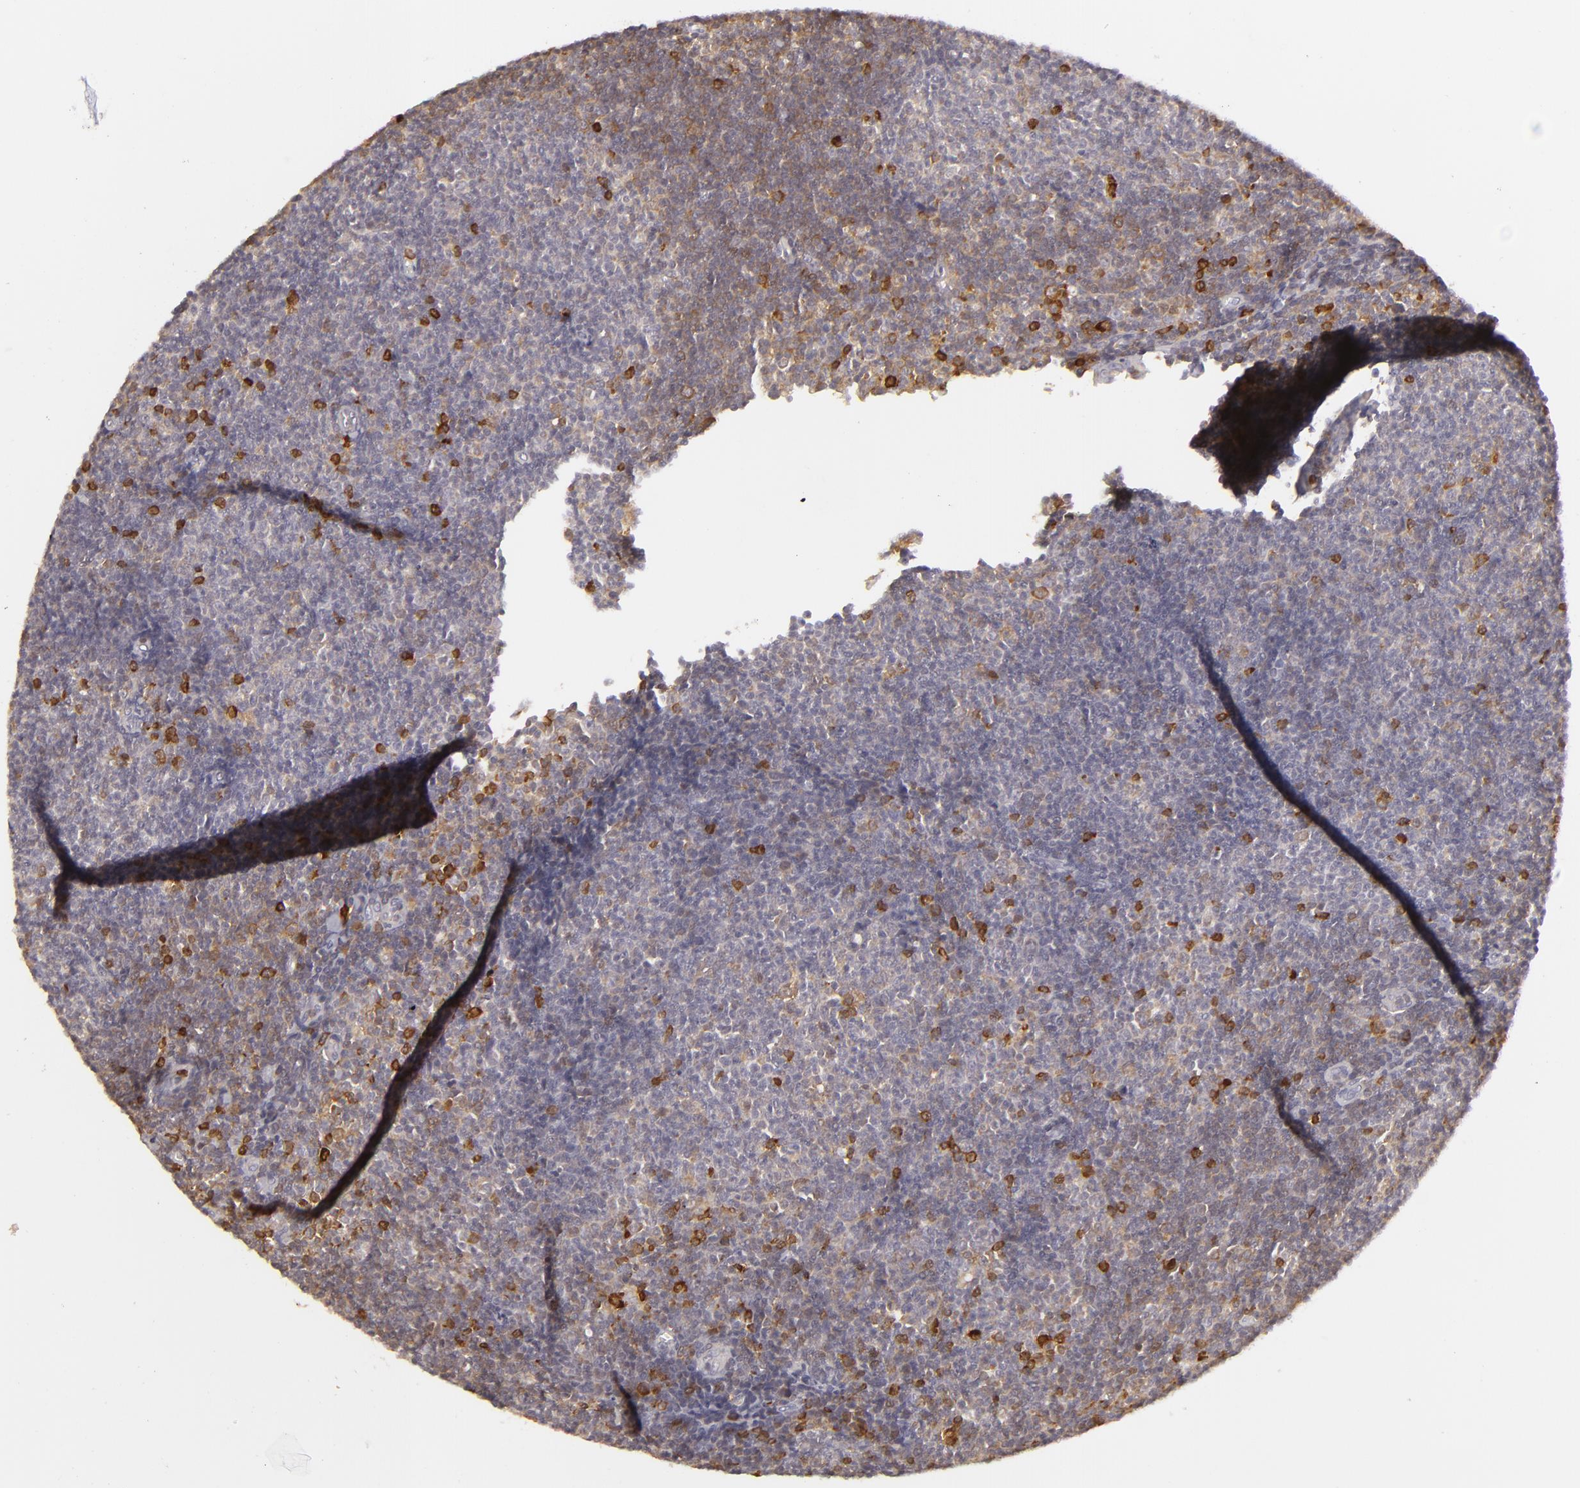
{"staining": {"intensity": "moderate", "quantity": "<25%", "location": "cytoplasmic/membranous"}, "tissue": "lymphoma", "cell_type": "Tumor cells", "image_type": "cancer", "snomed": [{"axis": "morphology", "description": "Malignant lymphoma, non-Hodgkin's type, Low grade"}, {"axis": "topography", "description": "Lymph node"}], "caption": "High-magnification brightfield microscopy of lymphoma stained with DAB (brown) and counterstained with hematoxylin (blue). tumor cells exhibit moderate cytoplasmic/membranous staining is appreciated in about<25% of cells.", "gene": "APOBEC3G", "patient": {"sex": "male", "age": 49}}